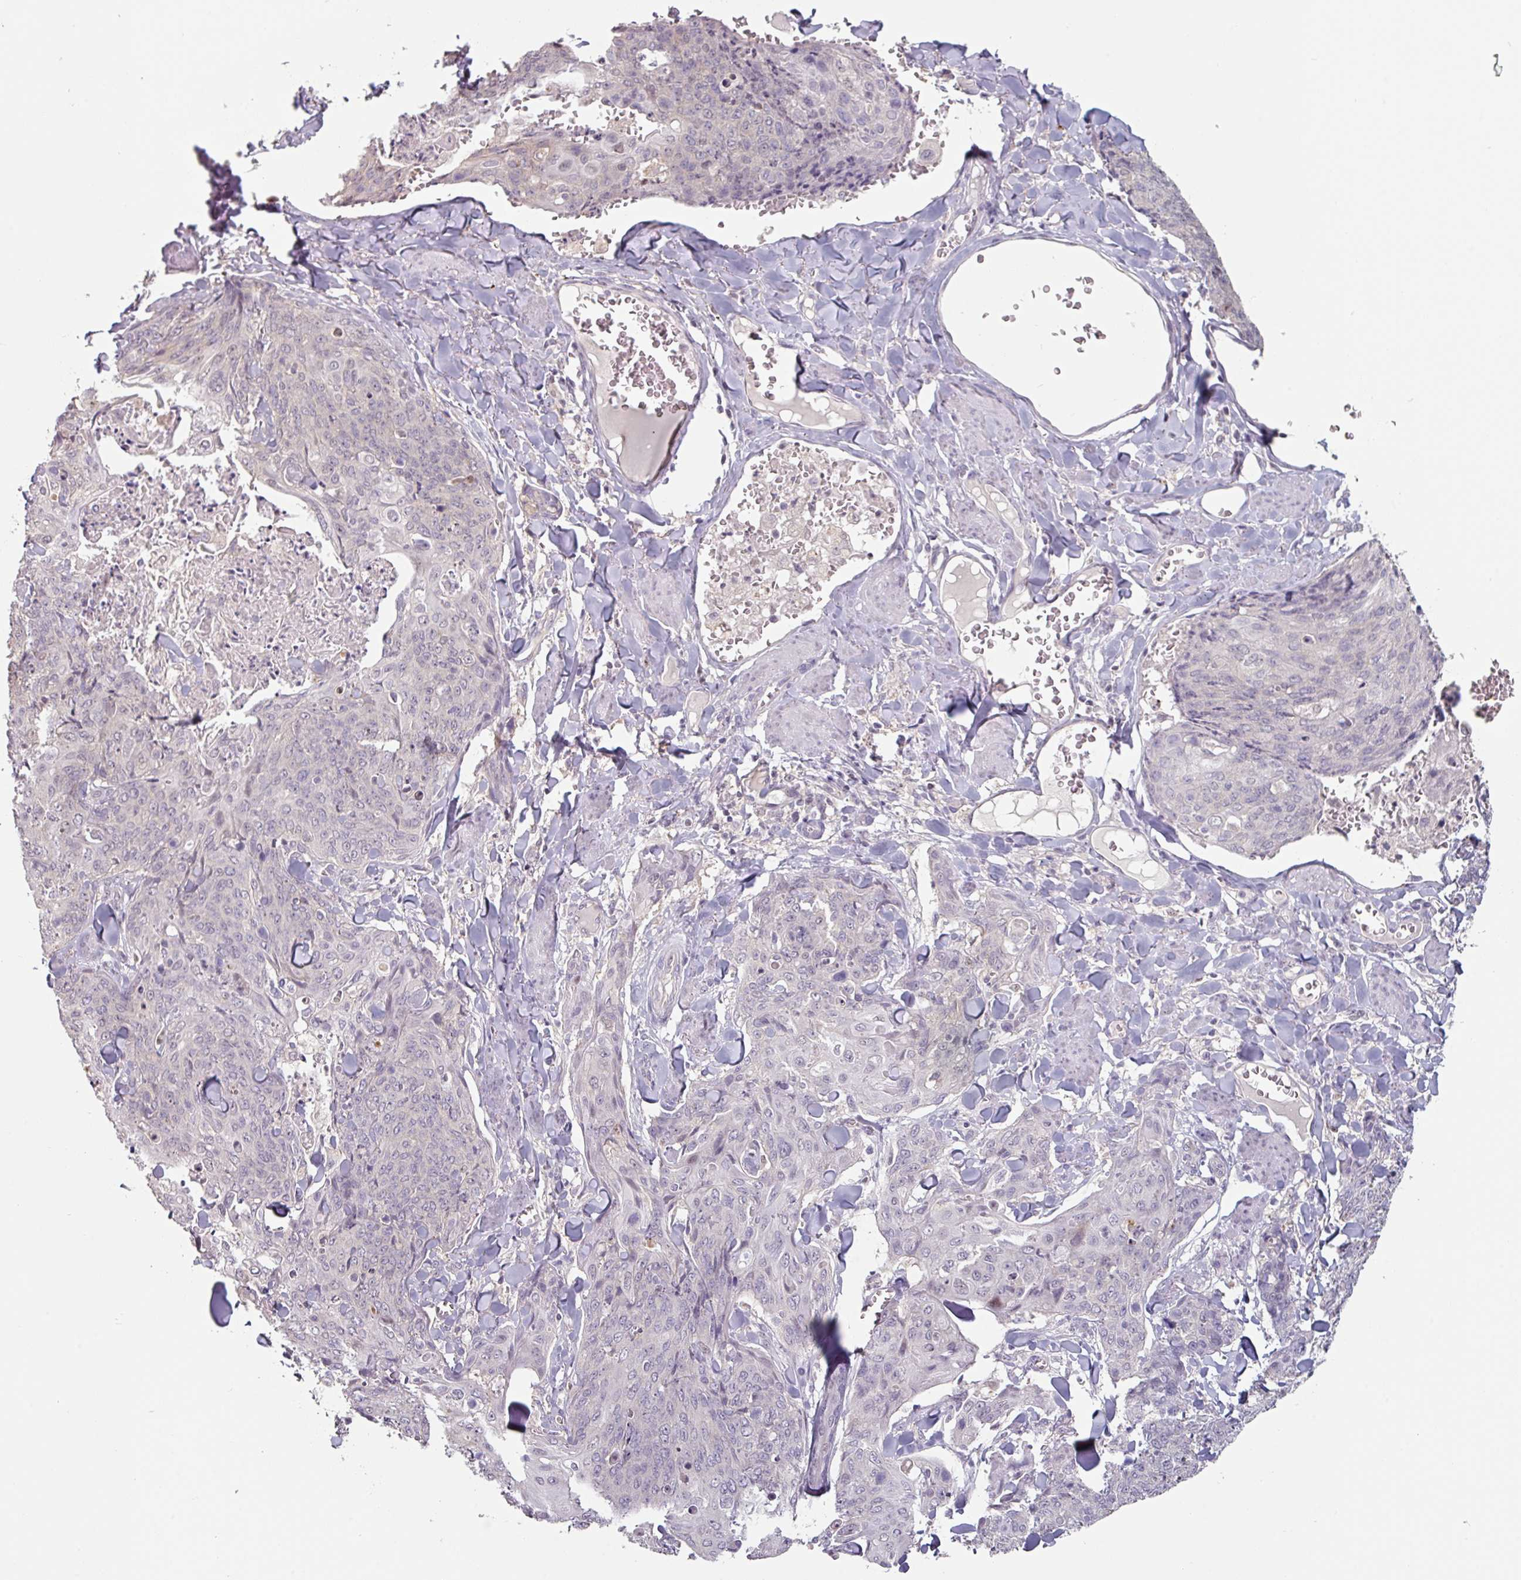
{"staining": {"intensity": "negative", "quantity": "none", "location": "none"}, "tissue": "skin cancer", "cell_type": "Tumor cells", "image_type": "cancer", "snomed": [{"axis": "morphology", "description": "Squamous cell carcinoma, NOS"}, {"axis": "topography", "description": "Skin"}, {"axis": "topography", "description": "Vulva"}], "caption": "Immunohistochemical staining of skin cancer reveals no significant staining in tumor cells.", "gene": "ZBTB6", "patient": {"sex": "female", "age": 85}}